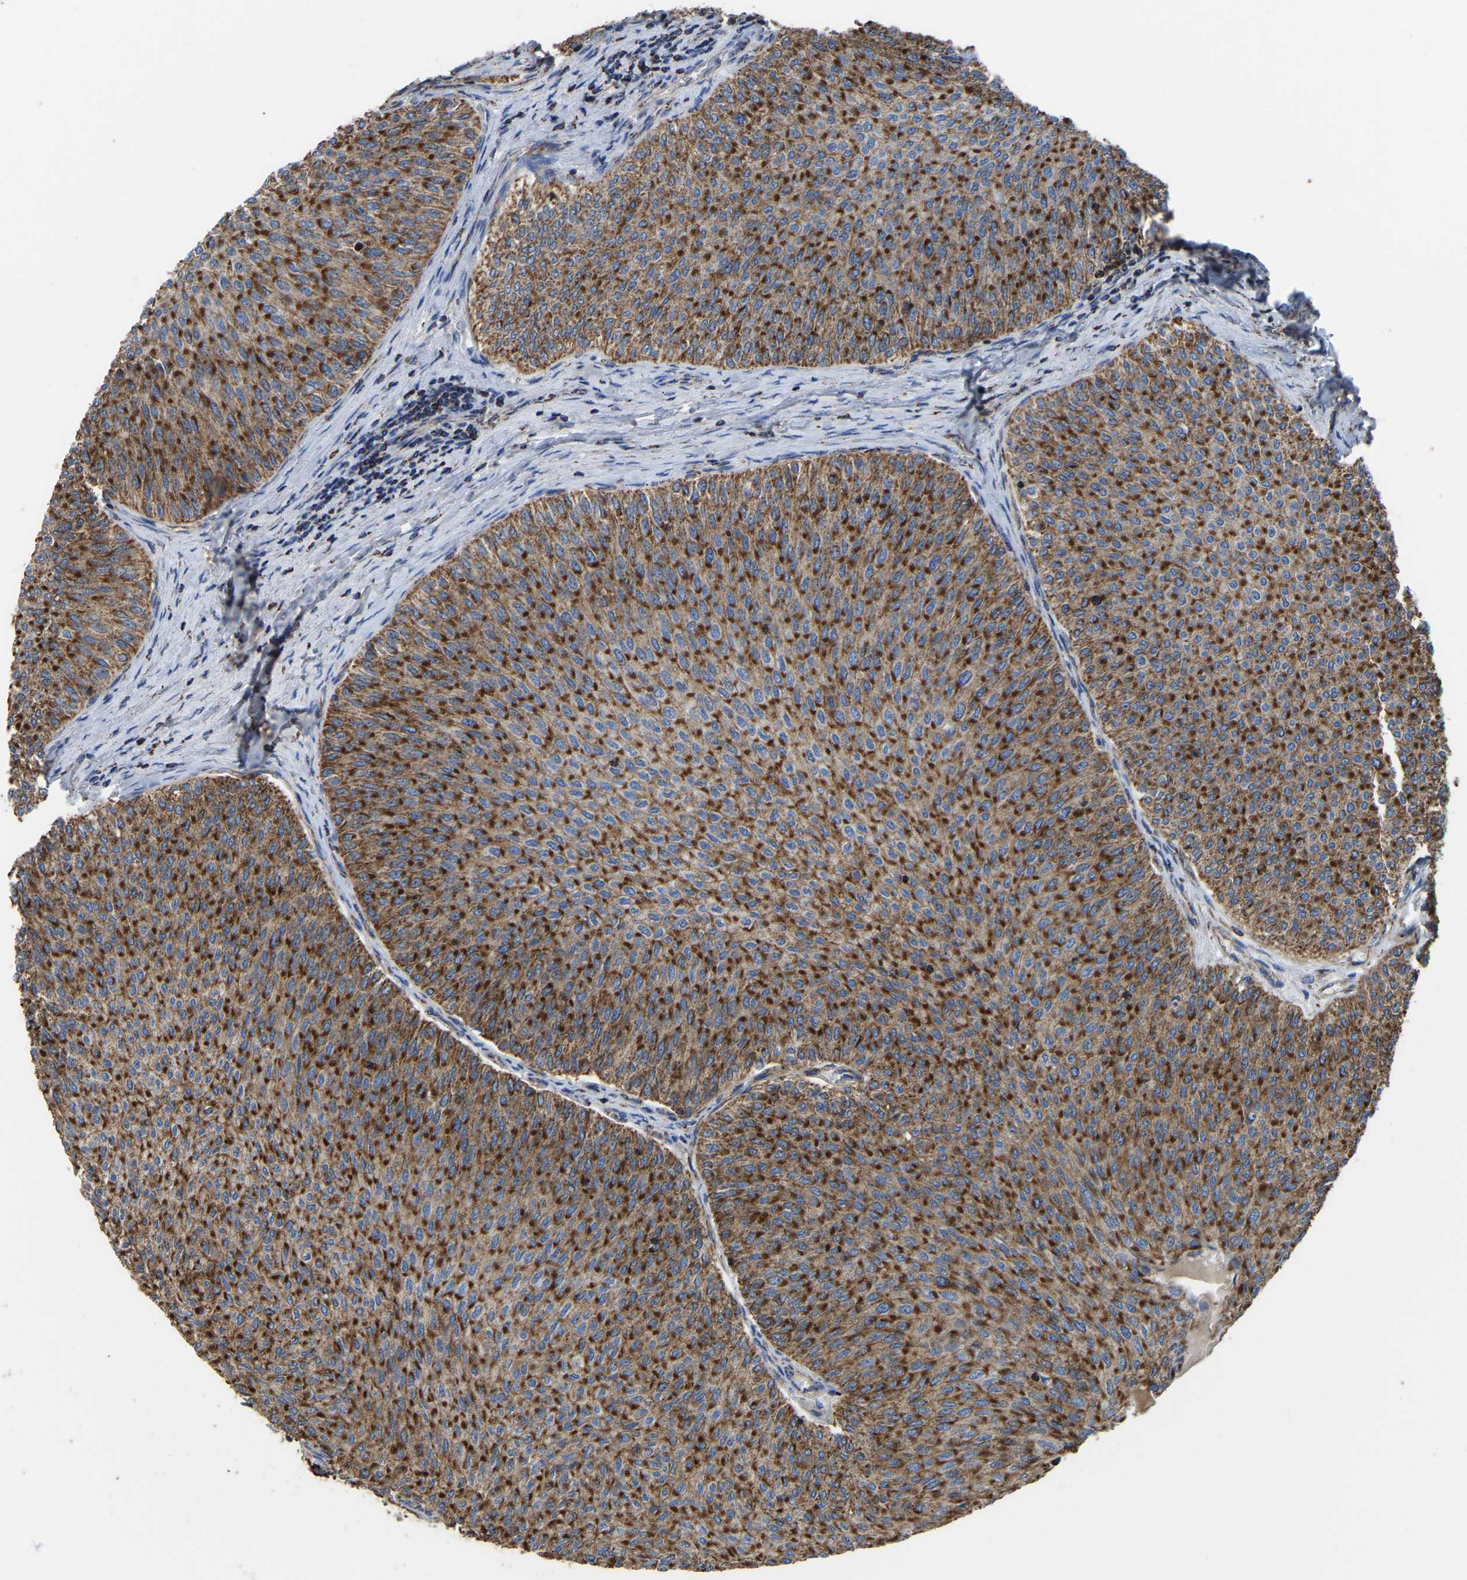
{"staining": {"intensity": "strong", "quantity": ">75%", "location": "cytoplasmic/membranous"}, "tissue": "urothelial cancer", "cell_type": "Tumor cells", "image_type": "cancer", "snomed": [{"axis": "morphology", "description": "Urothelial carcinoma, Low grade"}, {"axis": "topography", "description": "Urinary bladder"}], "caption": "Urothelial cancer stained for a protein (brown) displays strong cytoplasmic/membranous positive staining in about >75% of tumor cells.", "gene": "ETFA", "patient": {"sex": "male", "age": 78}}